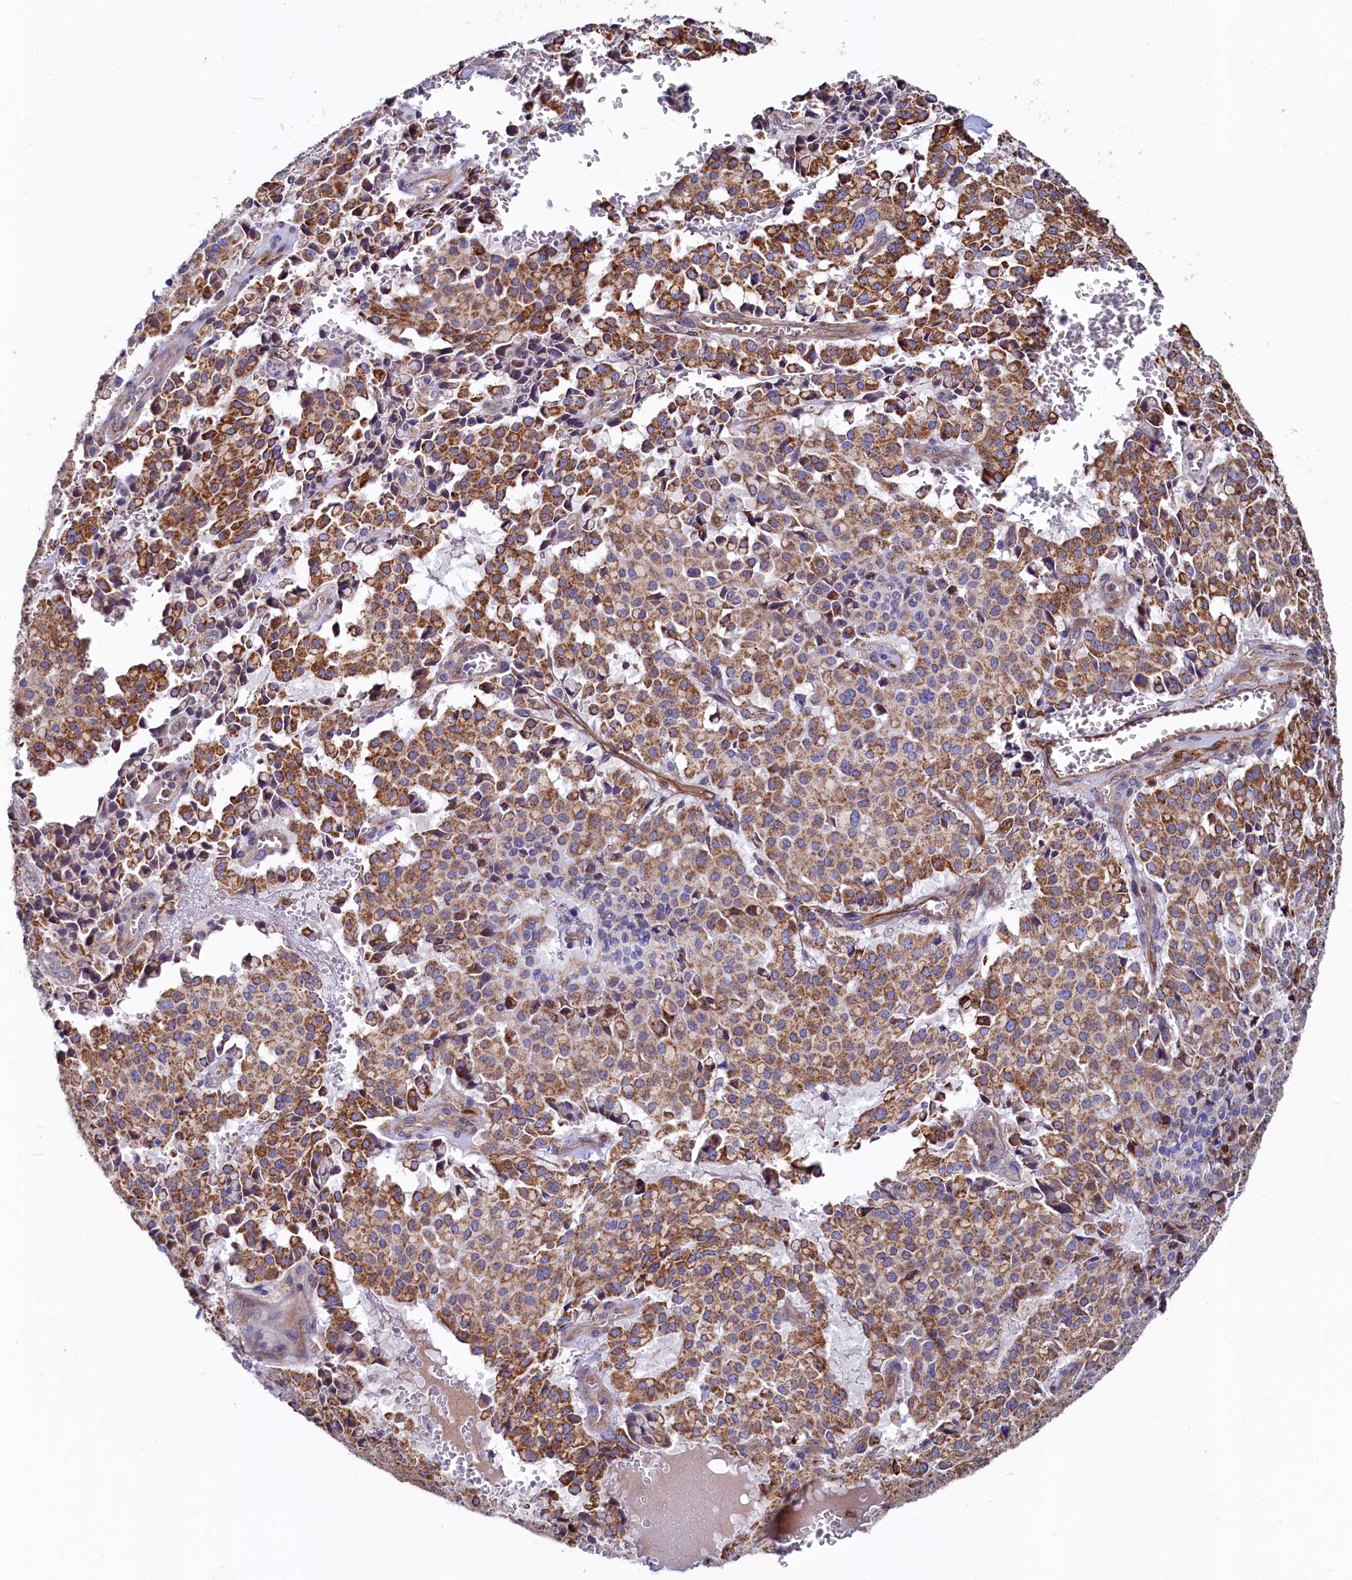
{"staining": {"intensity": "moderate", "quantity": ">75%", "location": "cytoplasmic/membranous"}, "tissue": "pancreatic cancer", "cell_type": "Tumor cells", "image_type": "cancer", "snomed": [{"axis": "morphology", "description": "Adenocarcinoma, NOS"}, {"axis": "topography", "description": "Pancreas"}], "caption": "The micrograph reveals a brown stain indicating the presence of a protein in the cytoplasmic/membranous of tumor cells in pancreatic adenocarcinoma. (DAB = brown stain, brightfield microscopy at high magnification).", "gene": "ASTE1", "patient": {"sex": "male", "age": 65}}